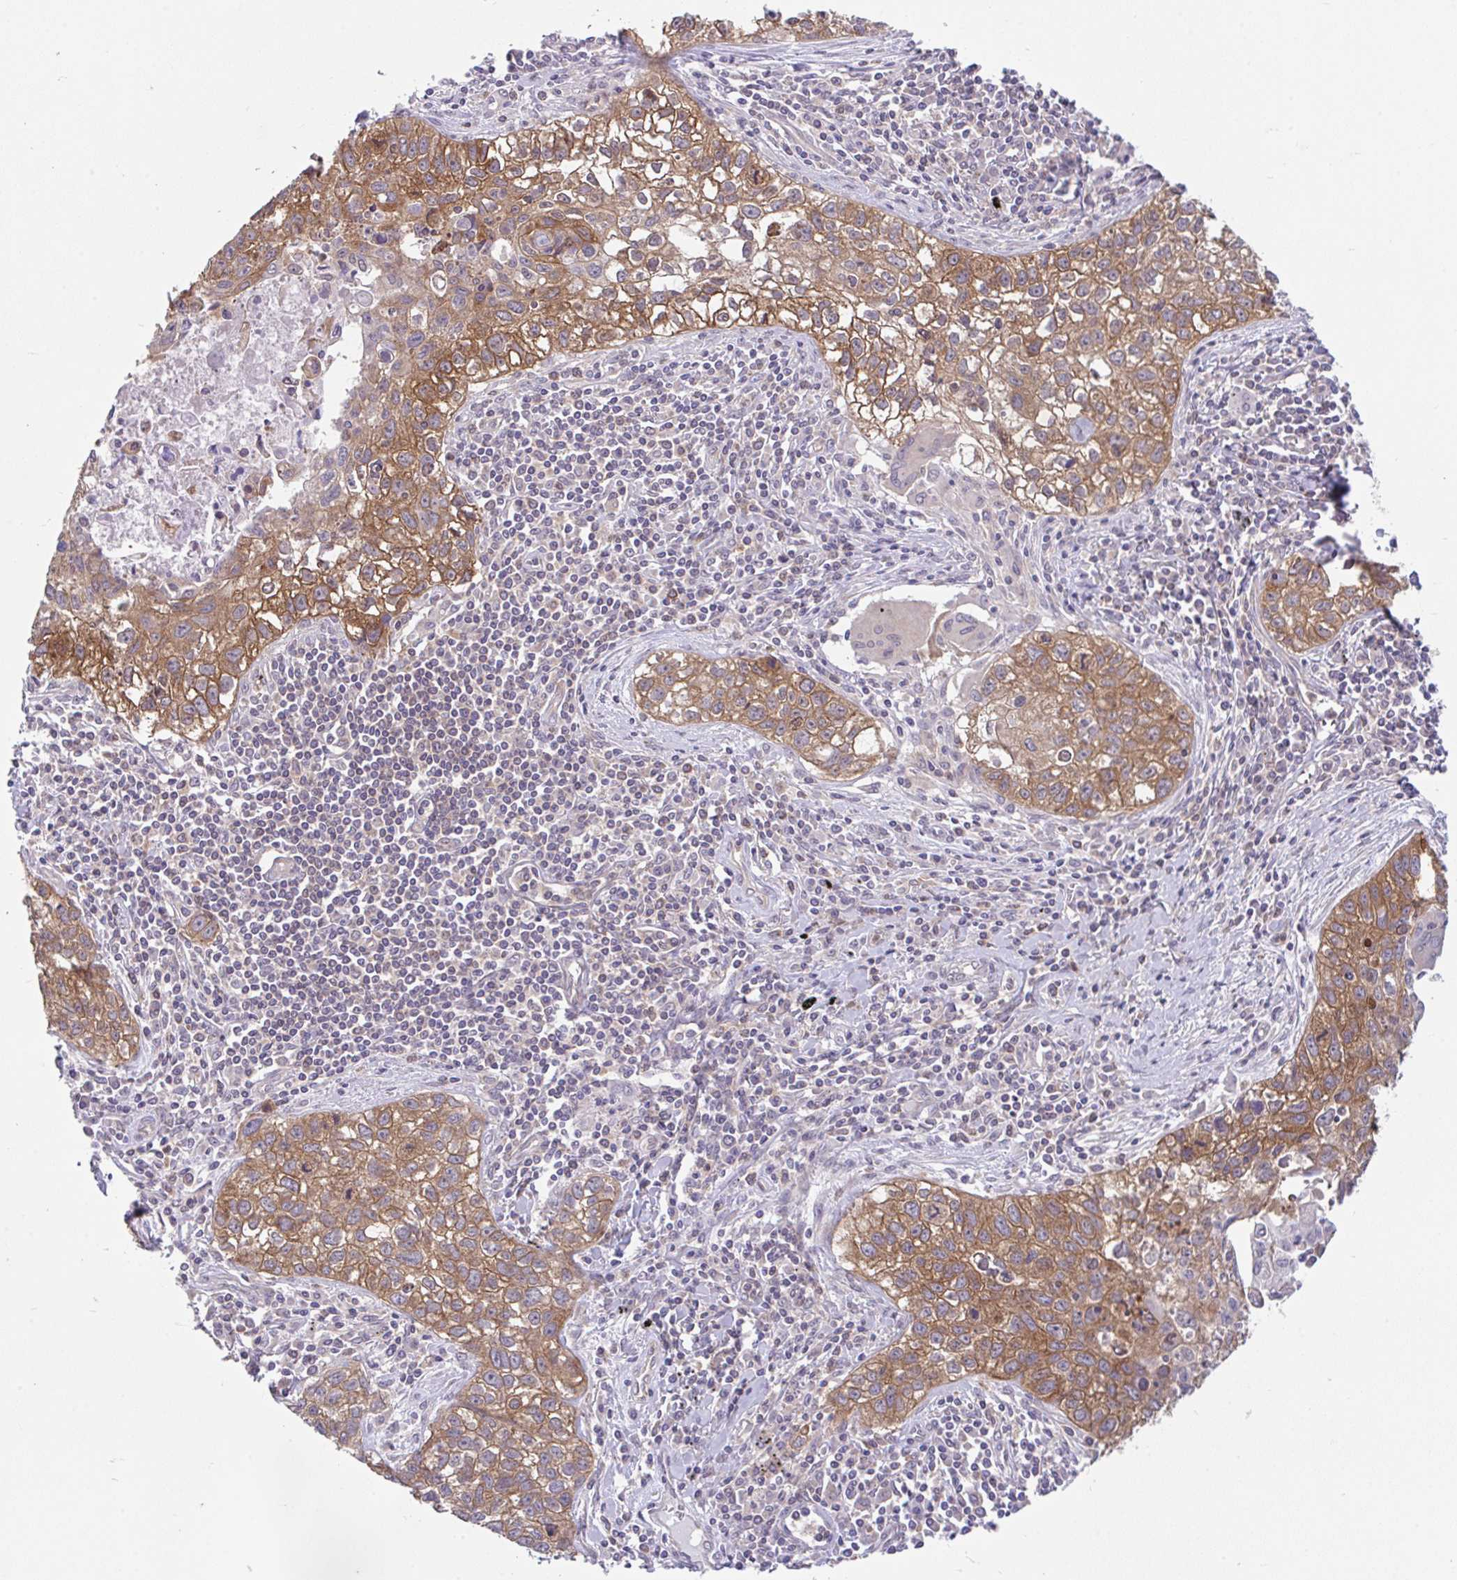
{"staining": {"intensity": "moderate", "quantity": ">75%", "location": "cytoplasmic/membranous"}, "tissue": "lung cancer", "cell_type": "Tumor cells", "image_type": "cancer", "snomed": [{"axis": "morphology", "description": "Squamous cell carcinoma, NOS"}, {"axis": "topography", "description": "Lung"}], "caption": "Moderate cytoplasmic/membranous protein expression is identified in about >75% of tumor cells in squamous cell carcinoma (lung).", "gene": "RALBP1", "patient": {"sex": "male", "age": 74}}